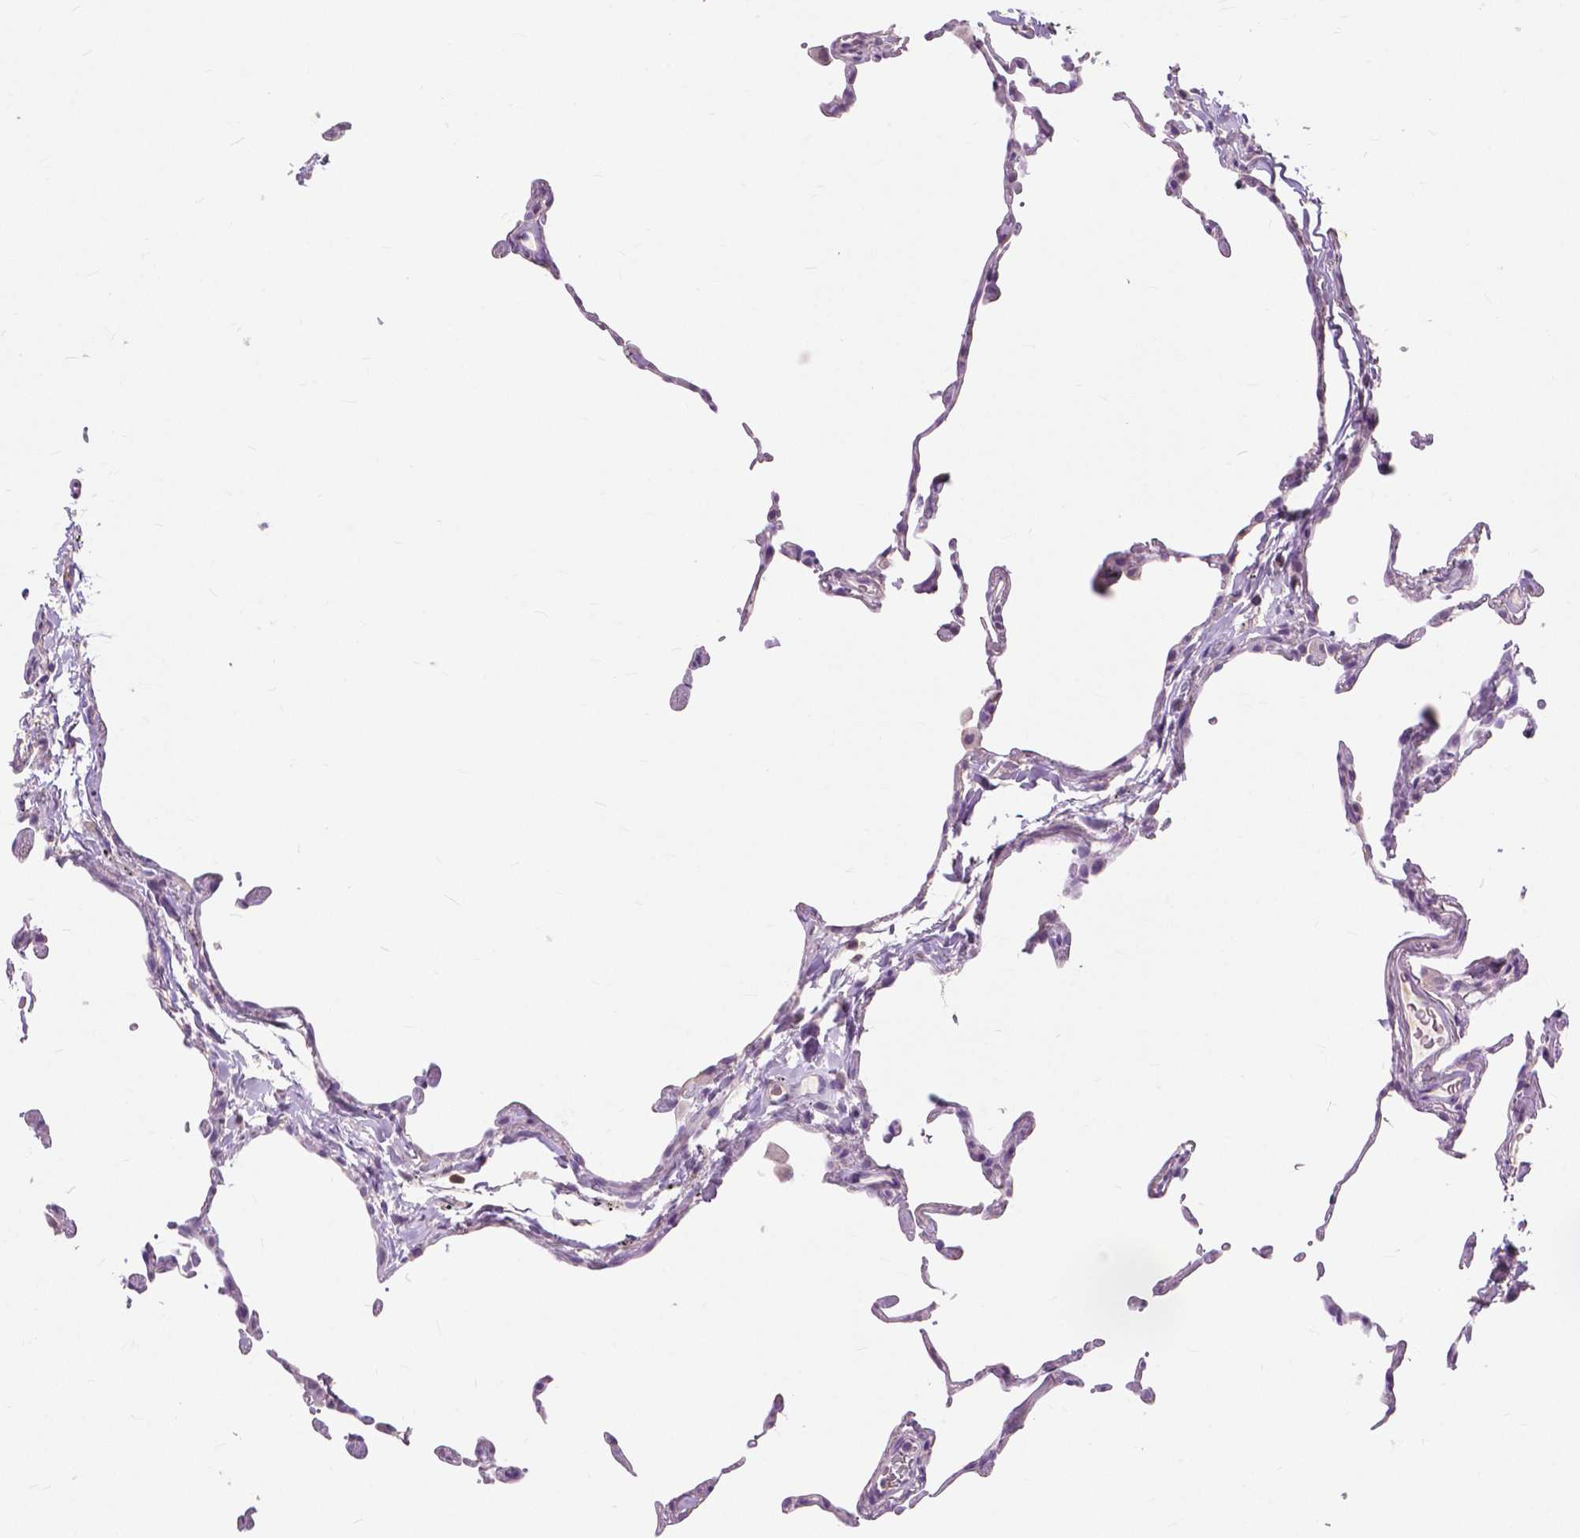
{"staining": {"intensity": "negative", "quantity": "none", "location": "none"}, "tissue": "lung", "cell_type": "Alveolar cells", "image_type": "normal", "snomed": [{"axis": "morphology", "description": "Normal tissue, NOS"}, {"axis": "topography", "description": "Lung"}], "caption": "DAB immunohistochemical staining of unremarkable human lung reveals no significant staining in alveolar cells. (Stains: DAB (3,3'-diaminobenzidine) immunohistochemistry (IHC) with hematoxylin counter stain, Microscopy: brightfield microscopy at high magnification).", "gene": "CXCR2", "patient": {"sex": "female", "age": 57}}